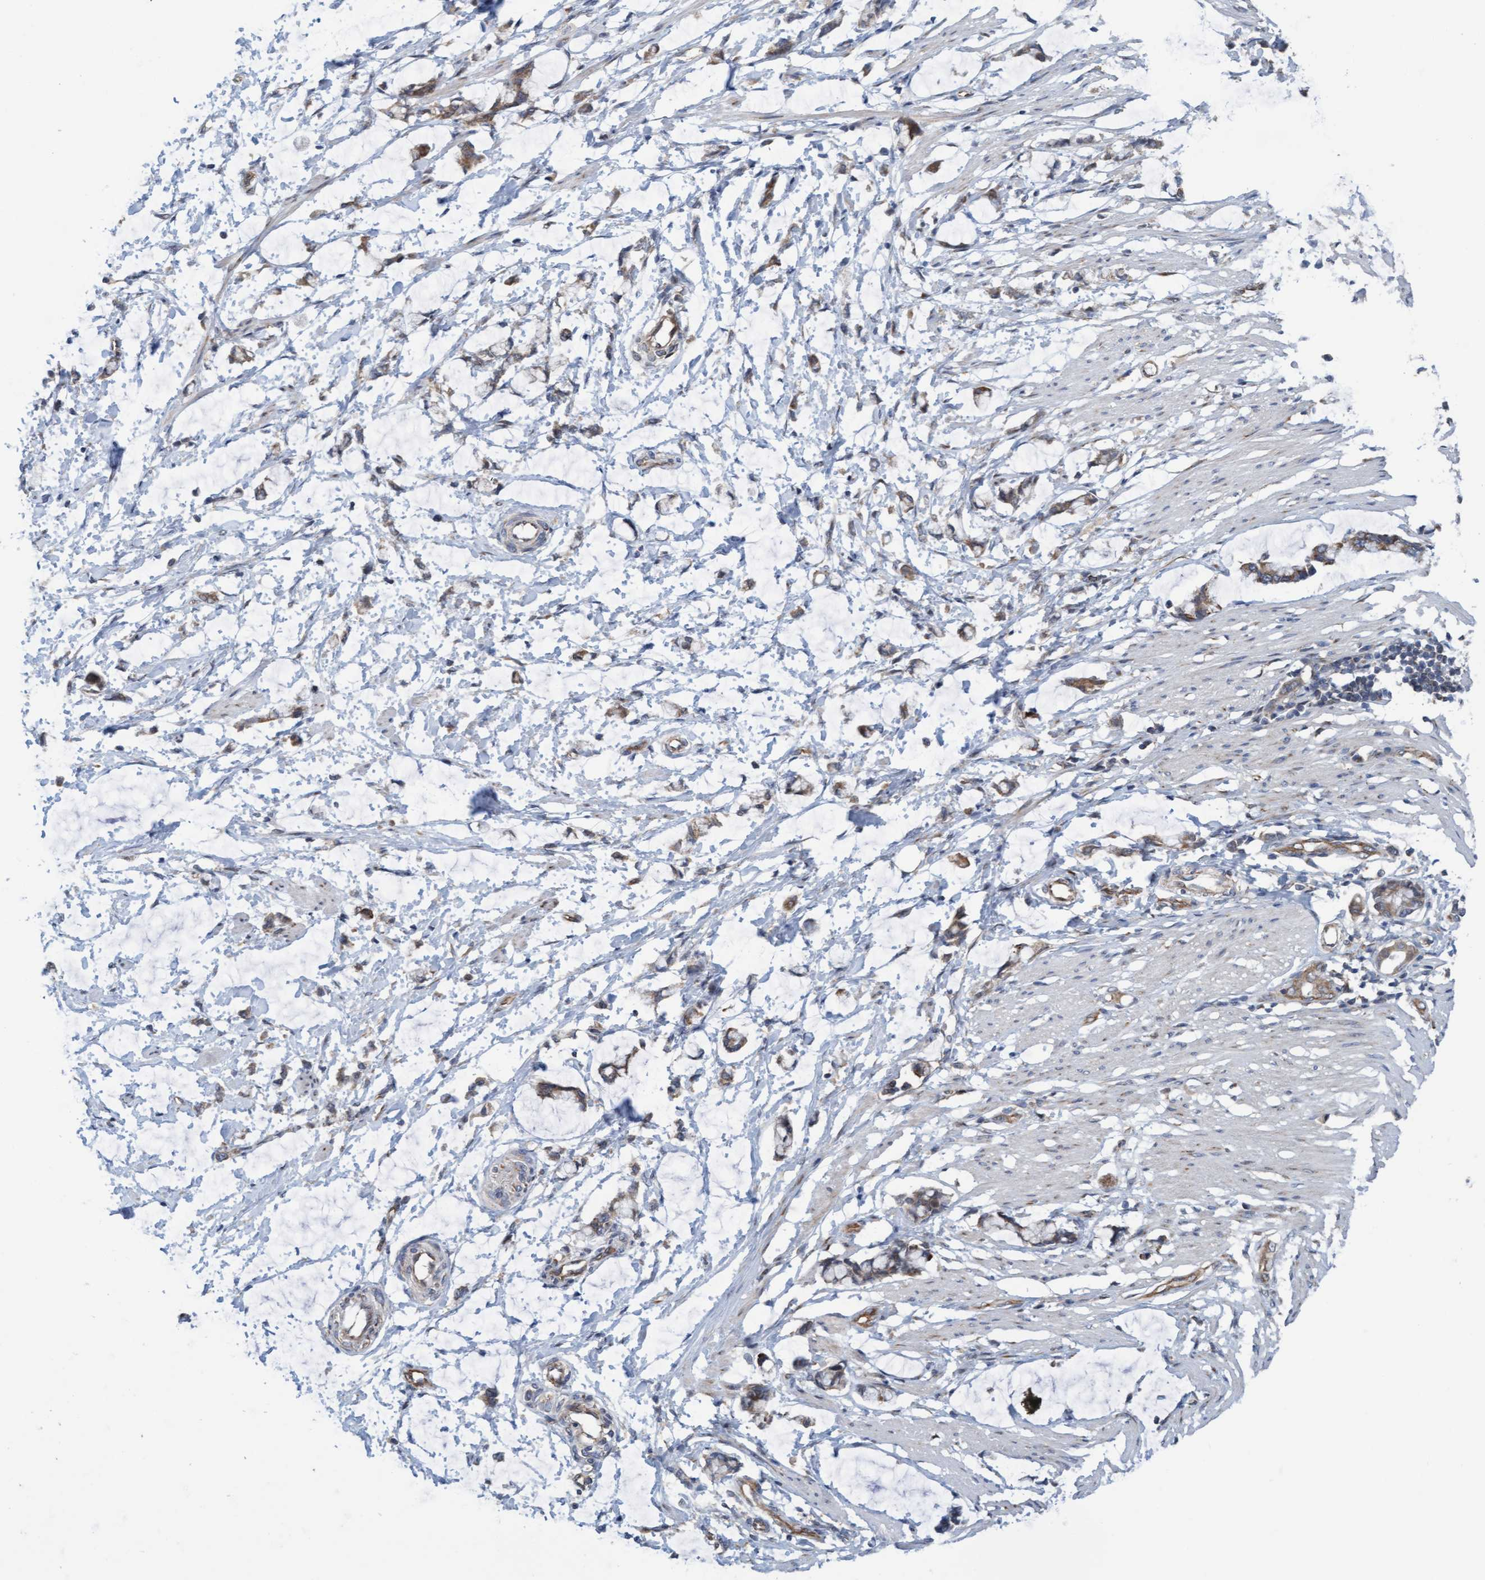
{"staining": {"intensity": "moderate", "quantity": "25%-75%", "location": "cytoplasmic/membranous,nuclear"}, "tissue": "smooth muscle", "cell_type": "Smooth muscle cells", "image_type": "normal", "snomed": [{"axis": "morphology", "description": "Normal tissue, NOS"}, {"axis": "morphology", "description": "Adenocarcinoma, NOS"}, {"axis": "topography", "description": "Smooth muscle"}, {"axis": "topography", "description": "Colon"}], "caption": "The image shows a brown stain indicating the presence of a protein in the cytoplasmic/membranous,nuclear of smooth muscle cells in smooth muscle. (DAB IHC, brown staining for protein, blue staining for nuclei).", "gene": "ZNF566", "patient": {"sex": "male", "age": 14}}